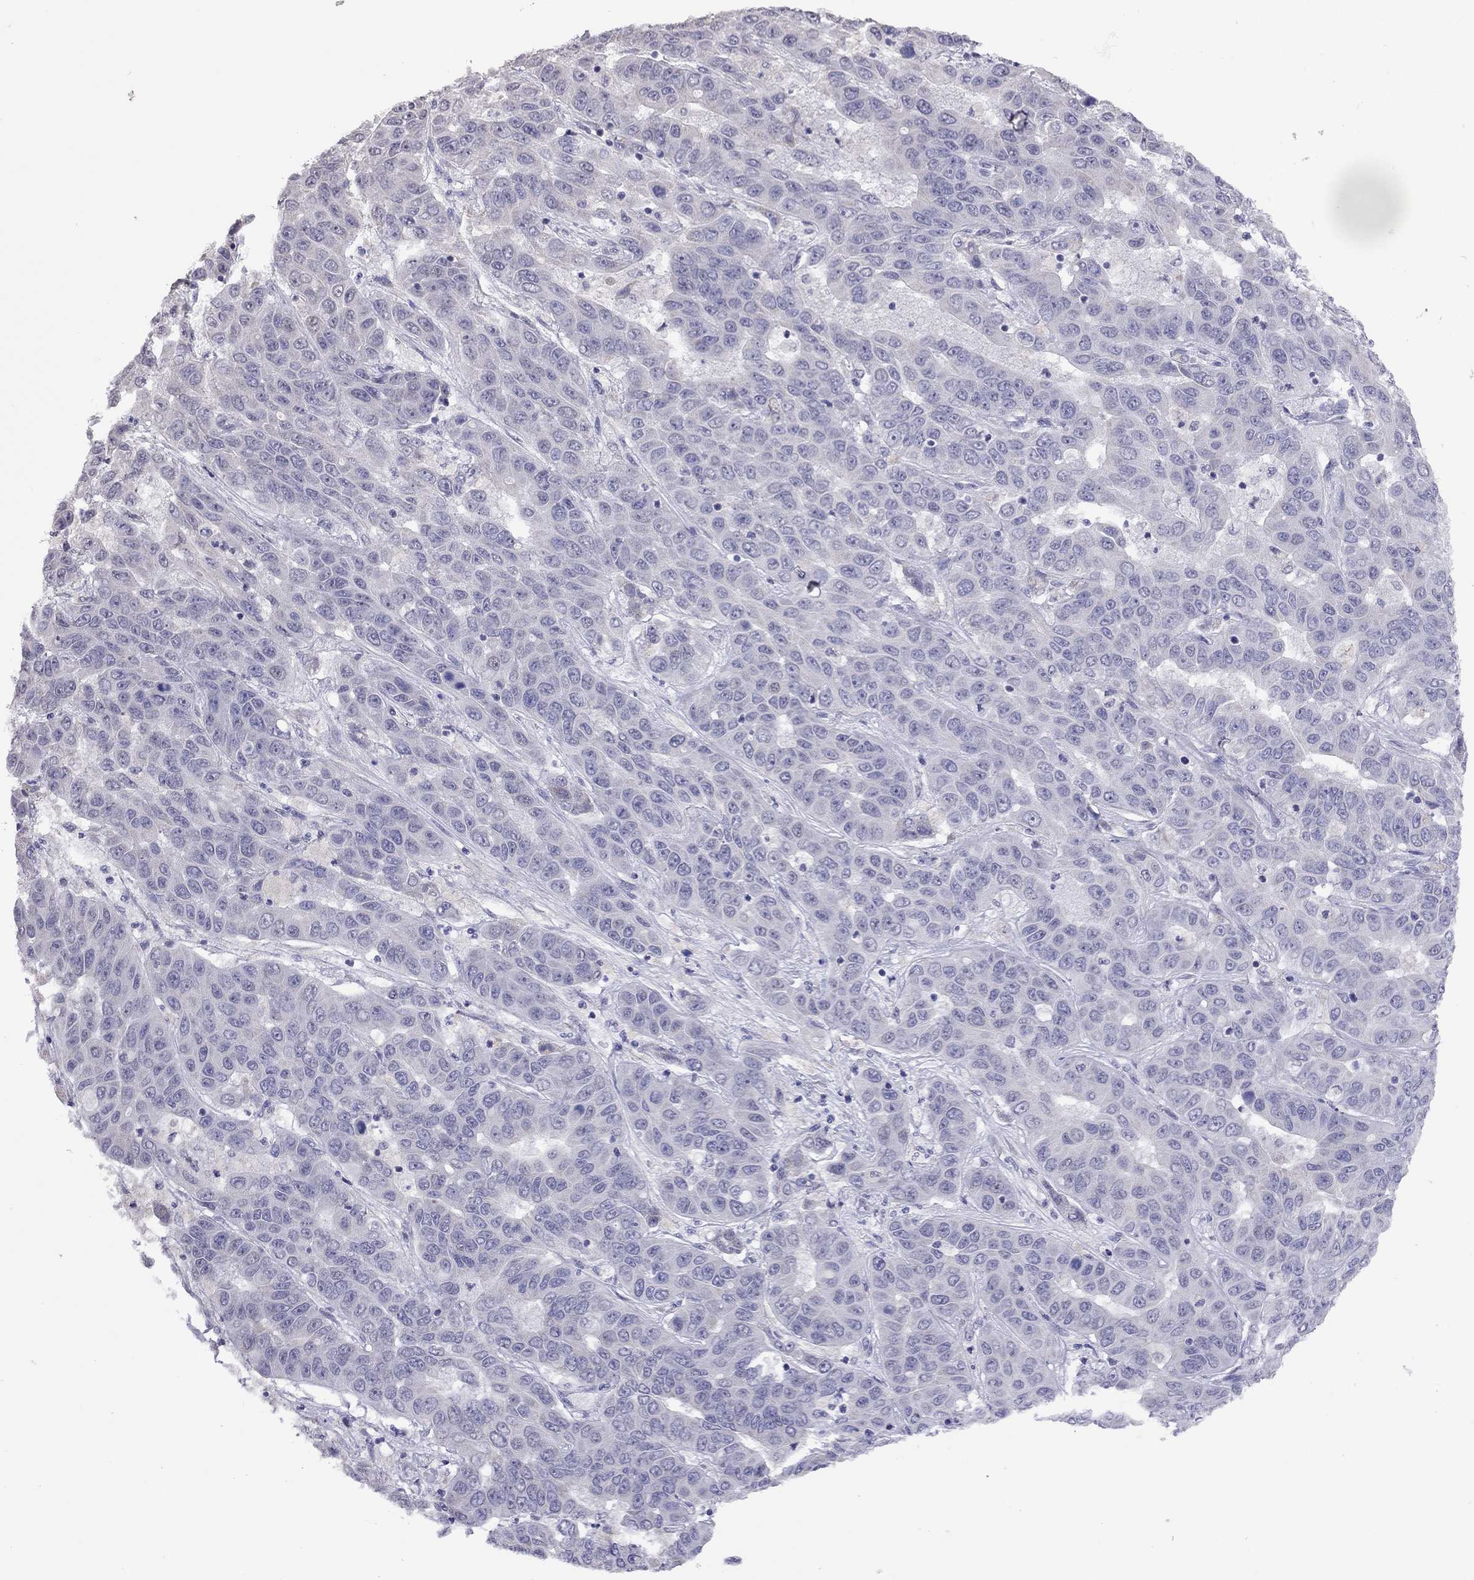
{"staining": {"intensity": "negative", "quantity": "none", "location": "none"}, "tissue": "liver cancer", "cell_type": "Tumor cells", "image_type": "cancer", "snomed": [{"axis": "morphology", "description": "Cholangiocarcinoma"}, {"axis": "topography", "description": "Liver"}], "caption": "Immunohistochemical staining of liver cancer (cholangiocarcinoma) exhibits no significant positivity in tumor cells.", "gene": "HES5", "patient": {"sex": "female", "age": 52}}